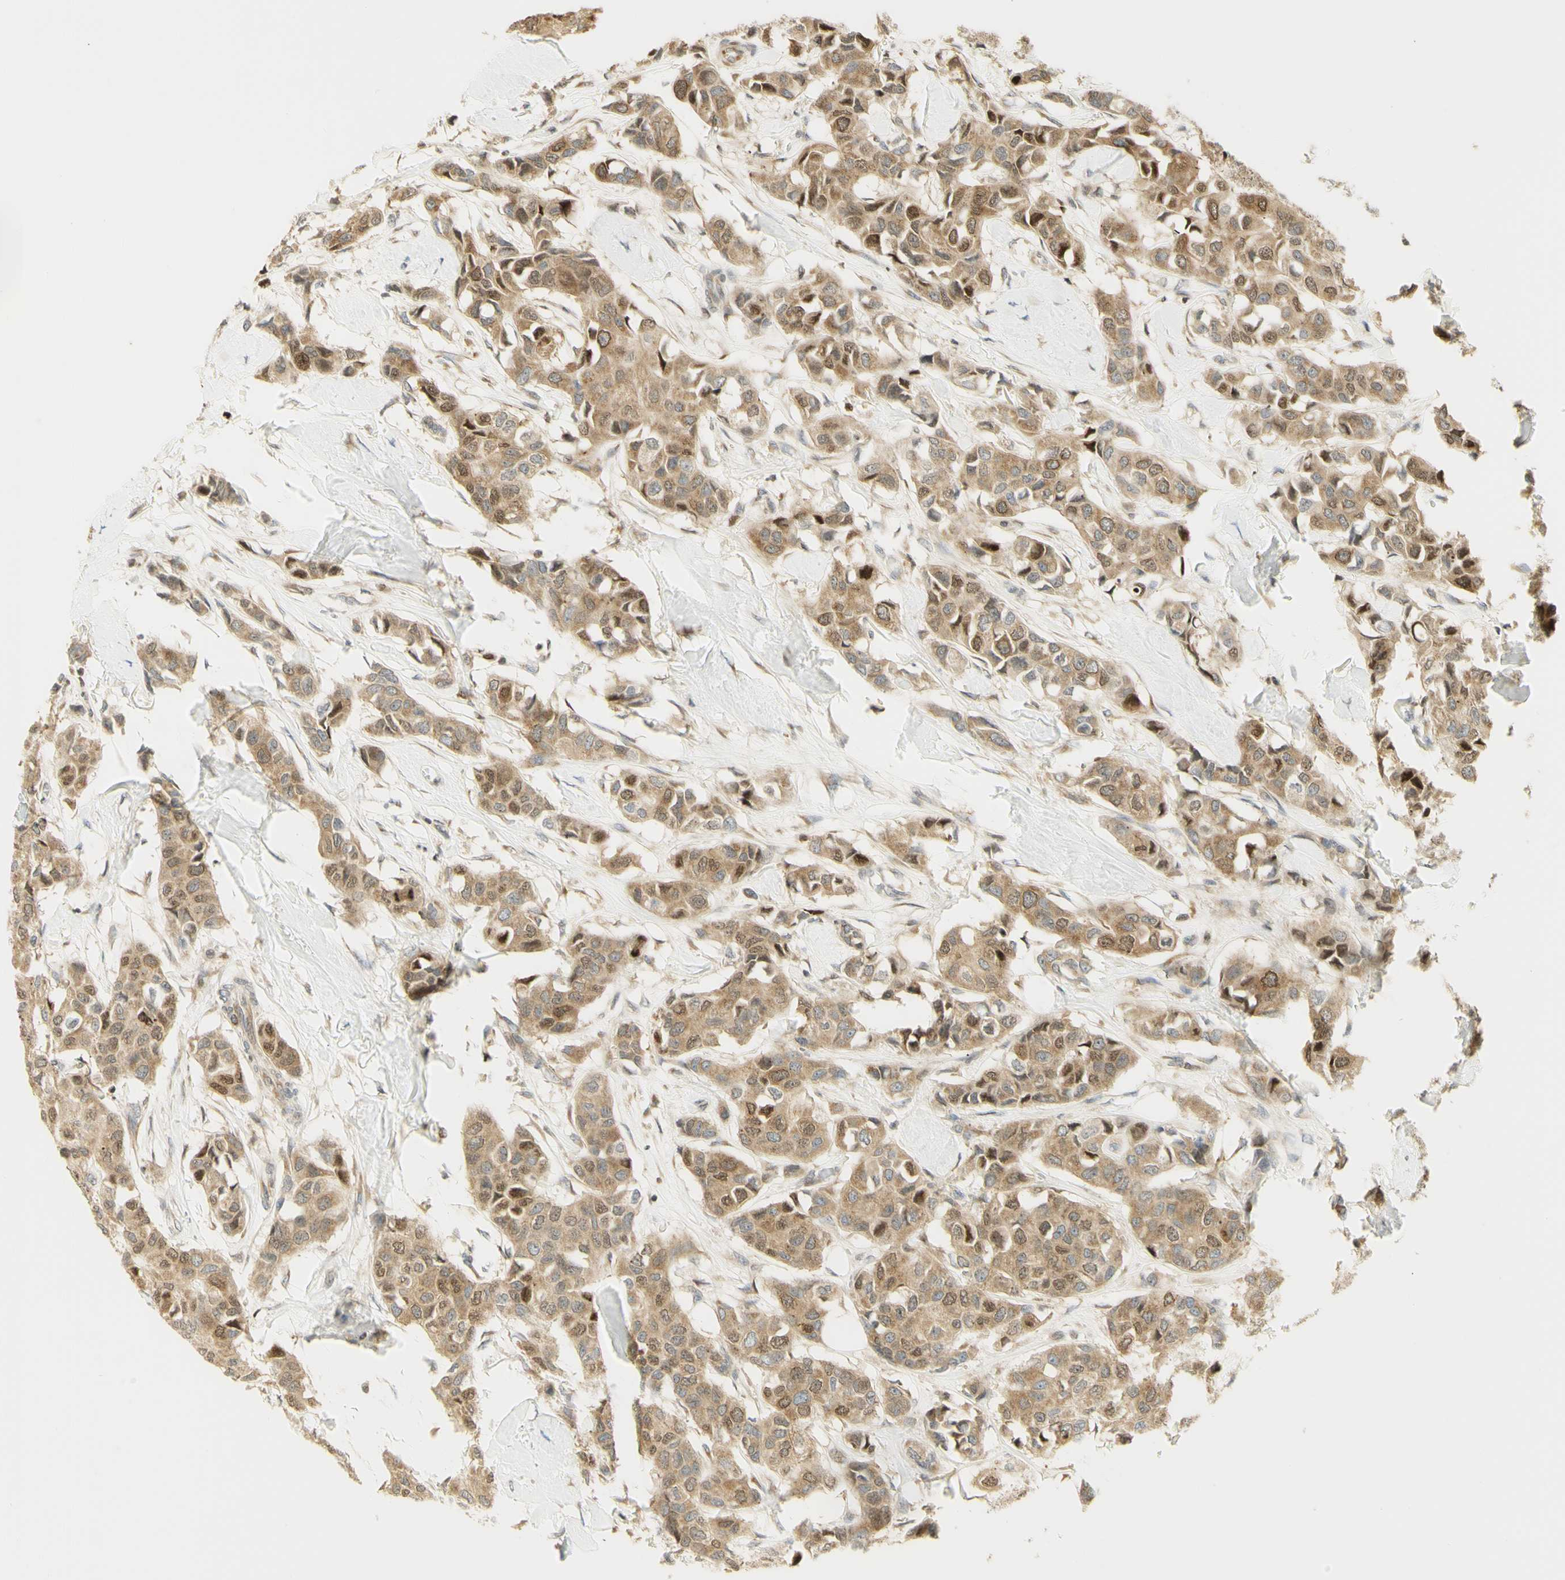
{"staining": {"intensity": "moderate", "quantity": ">75%", "location": "cytoplasmic/membranous,nuclear"}, "tissue": "breast cancer", "cell_type": "Tumor cells", "image_type": "cancer", "snomed": [{"axis": "morphology", "description": "Duct carcinoma"}, {"axis": "topography", "description": "Breast"}], "caption": "This micrograph reveals breast cancer (intraductal carcinoma) stained with immunohistochemistry (IHC) to label a protein in brown. The cytoplasmic/membranous and nuclear of tumor cells show moderate positivity for the protein. Nuclei are counter-stained blue.", "gene": "KIF11", "patient": {"sex": "female", "age": 80}}